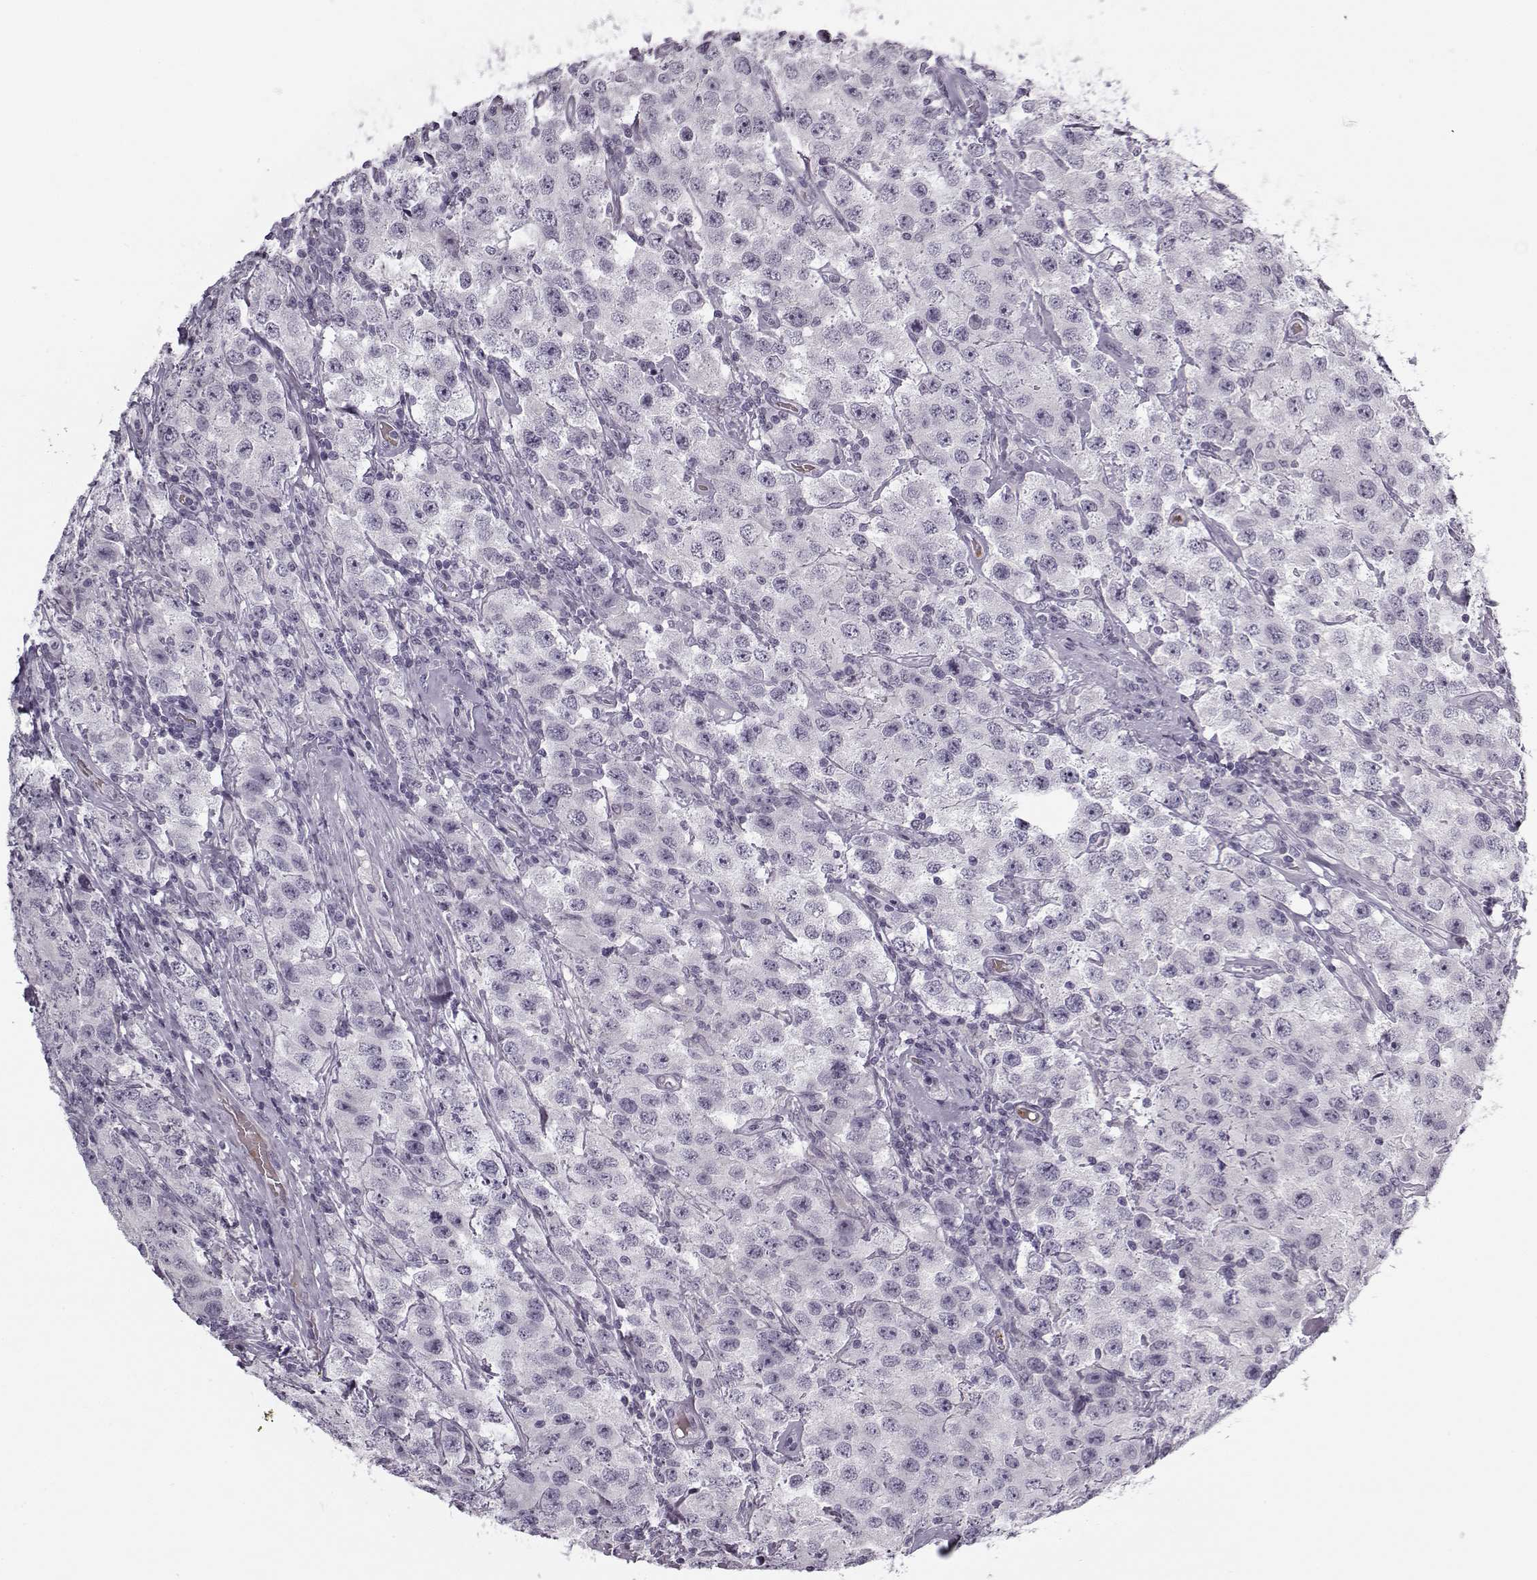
{"staining": {"intensity": "negative", "quantity": "none", "location": "none"}, "tissue": "testis cancer", "cell_type": "Tumor cells", "image_type": "cancer", "snomed": [{"axis": "morphology", "description": "Seminoma, NOS"}, {"axis": "topography", "description": "Testis"}], "caption": "Testis cancer stained for a protein using immunohistochemistry (IHC) reveals no staining tumor cells.", "gene": "SNCA", "patient": {"sex": "male", "age": 52}}